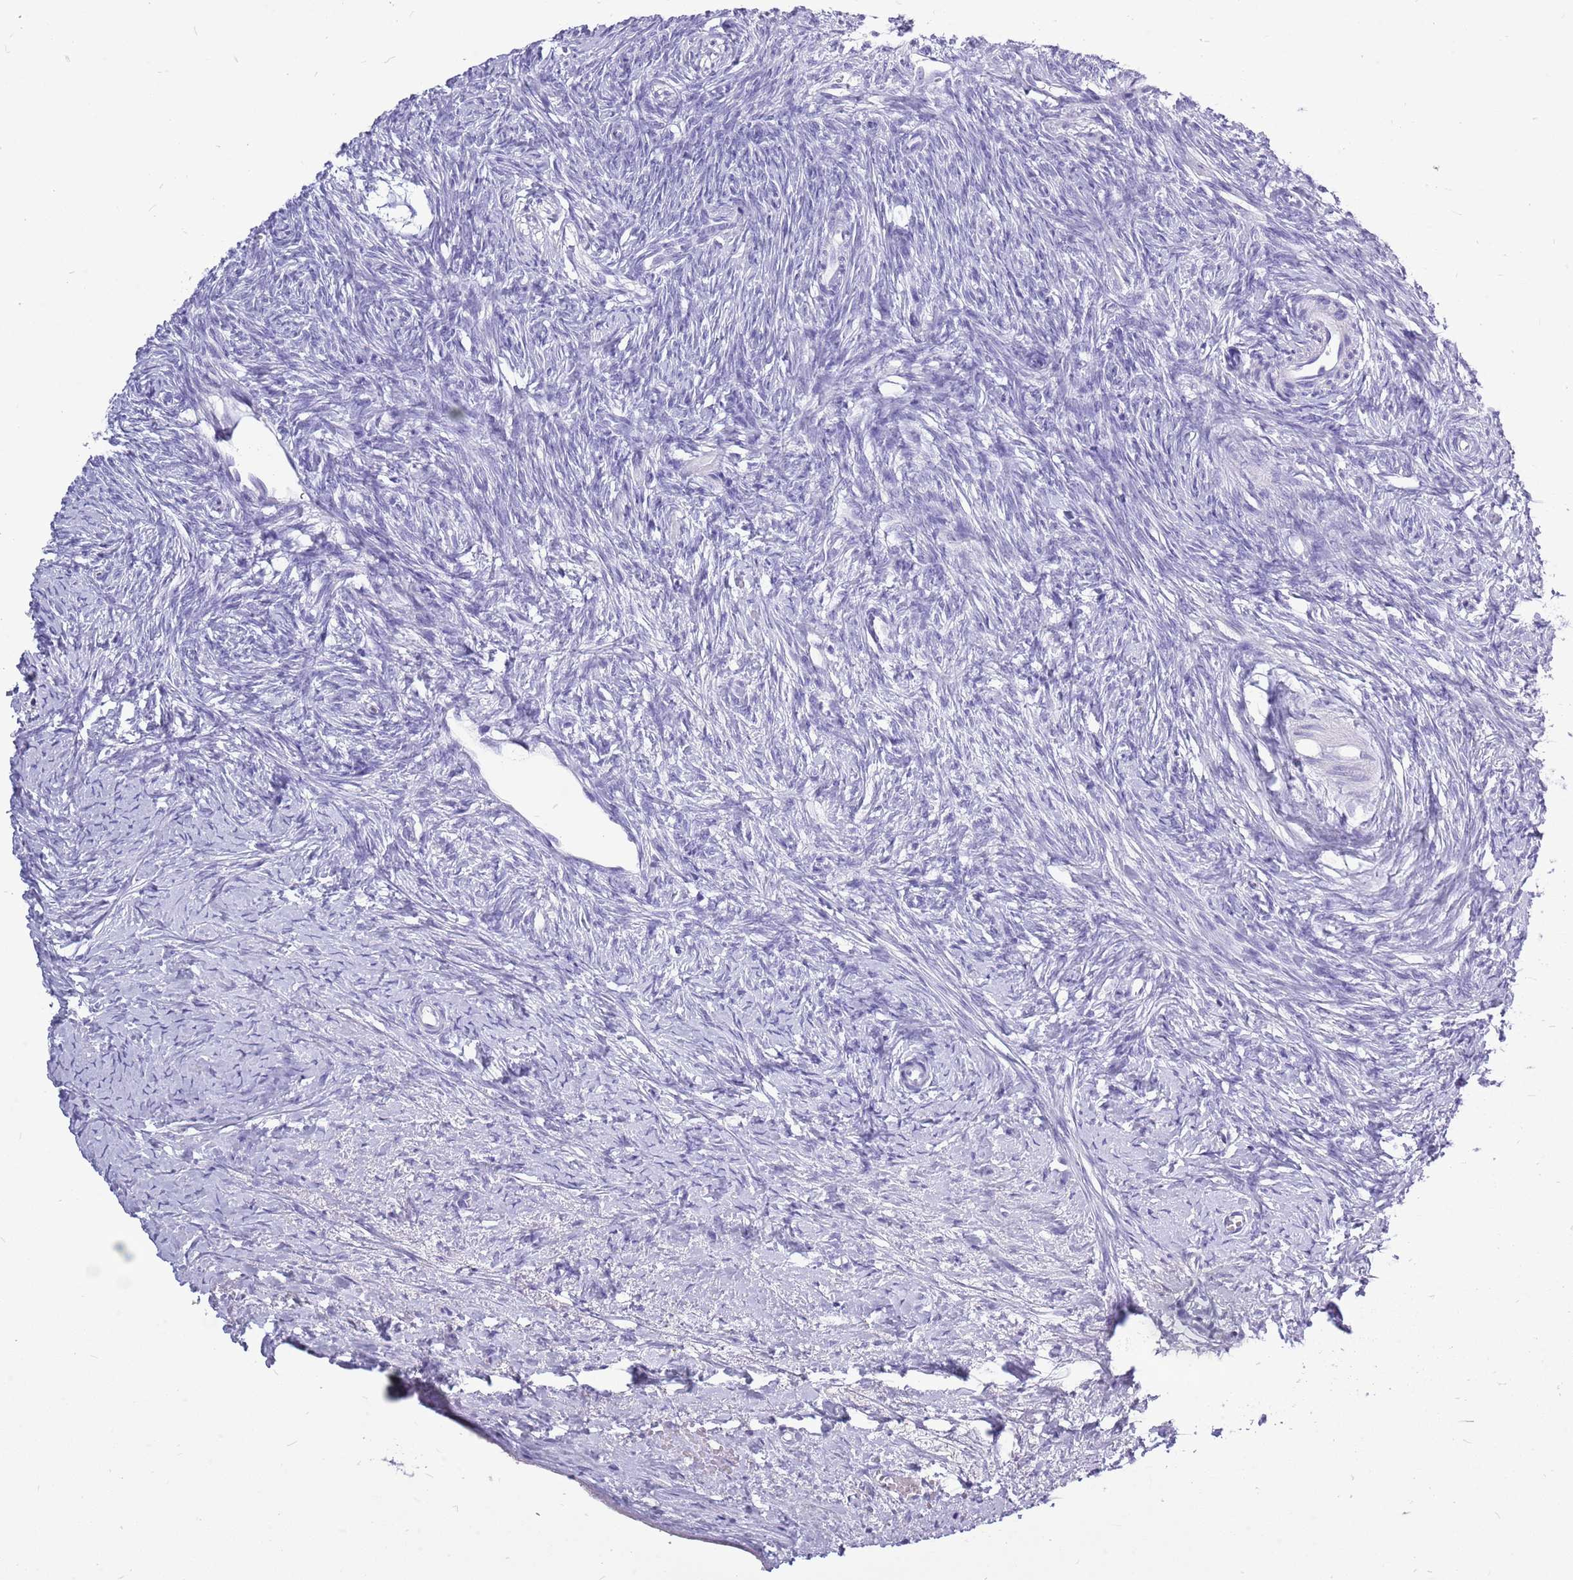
{"staining": {"intensity": "negative", "quantity": "none", "location": "none"}, "tissue": "ovary", "cell_type": "Ovarian stroma cells", "image_type": "normal", "snomed": [{"axis": "morphology", "description": "Normal tissue, NOS"}, {"axis": "morphology", "description": "Developmental malformation"}, {"axis": "topography", "description": "Ovary"}], "caption": "Immunohistochemistry (IHC) of unremarkable human ovary reveals no positivity in ovarian stroma cells.", "gene": "ZNF425", "patient": {"sex": "female", "age": 39}}